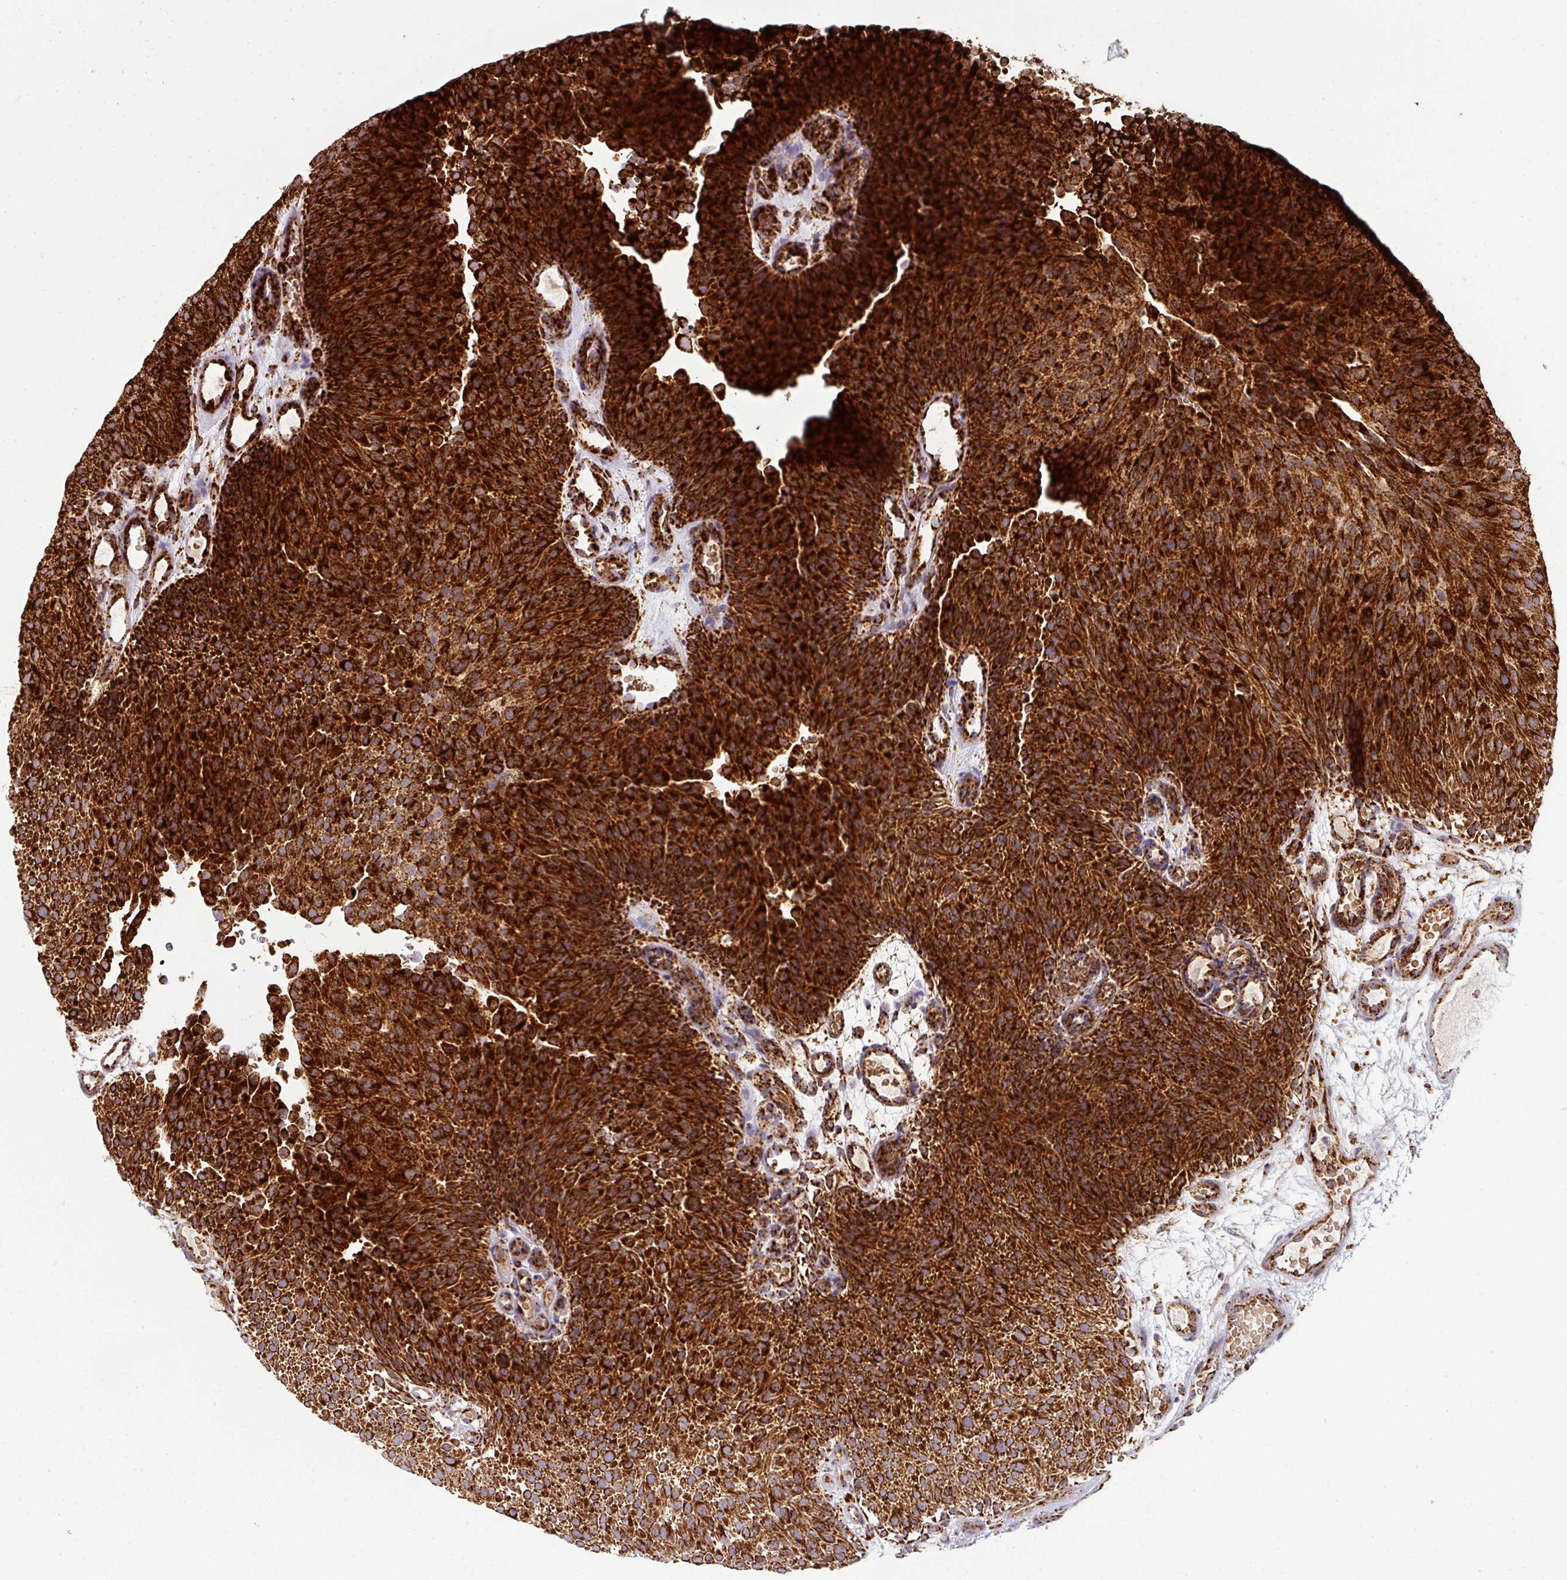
{"staining": {"intensity": "strong", "quantity": ">75%", "location": "cytoplasmic/membranous"}, "tissue": "urothelial cancer", "cell_type": "Tumor cells", "image_type": "cancer", "snomed": [{"axis": "morphology", "description": "Urothelial carcinoma, Low grade"}, {"axis": "topography", "description": "Urinary bladder"}], "caption": "Tumor cells display high levels of strong cytoplasmic/membranous staining in approximately >75% of cells in urothelial cancer. (Stains: DAB in brown, nuclei in blue, Microscopy: brightfield microscopy at high magnification).", "gene": "TRAP1", "patient": {"sex": "male", "age": 78}}